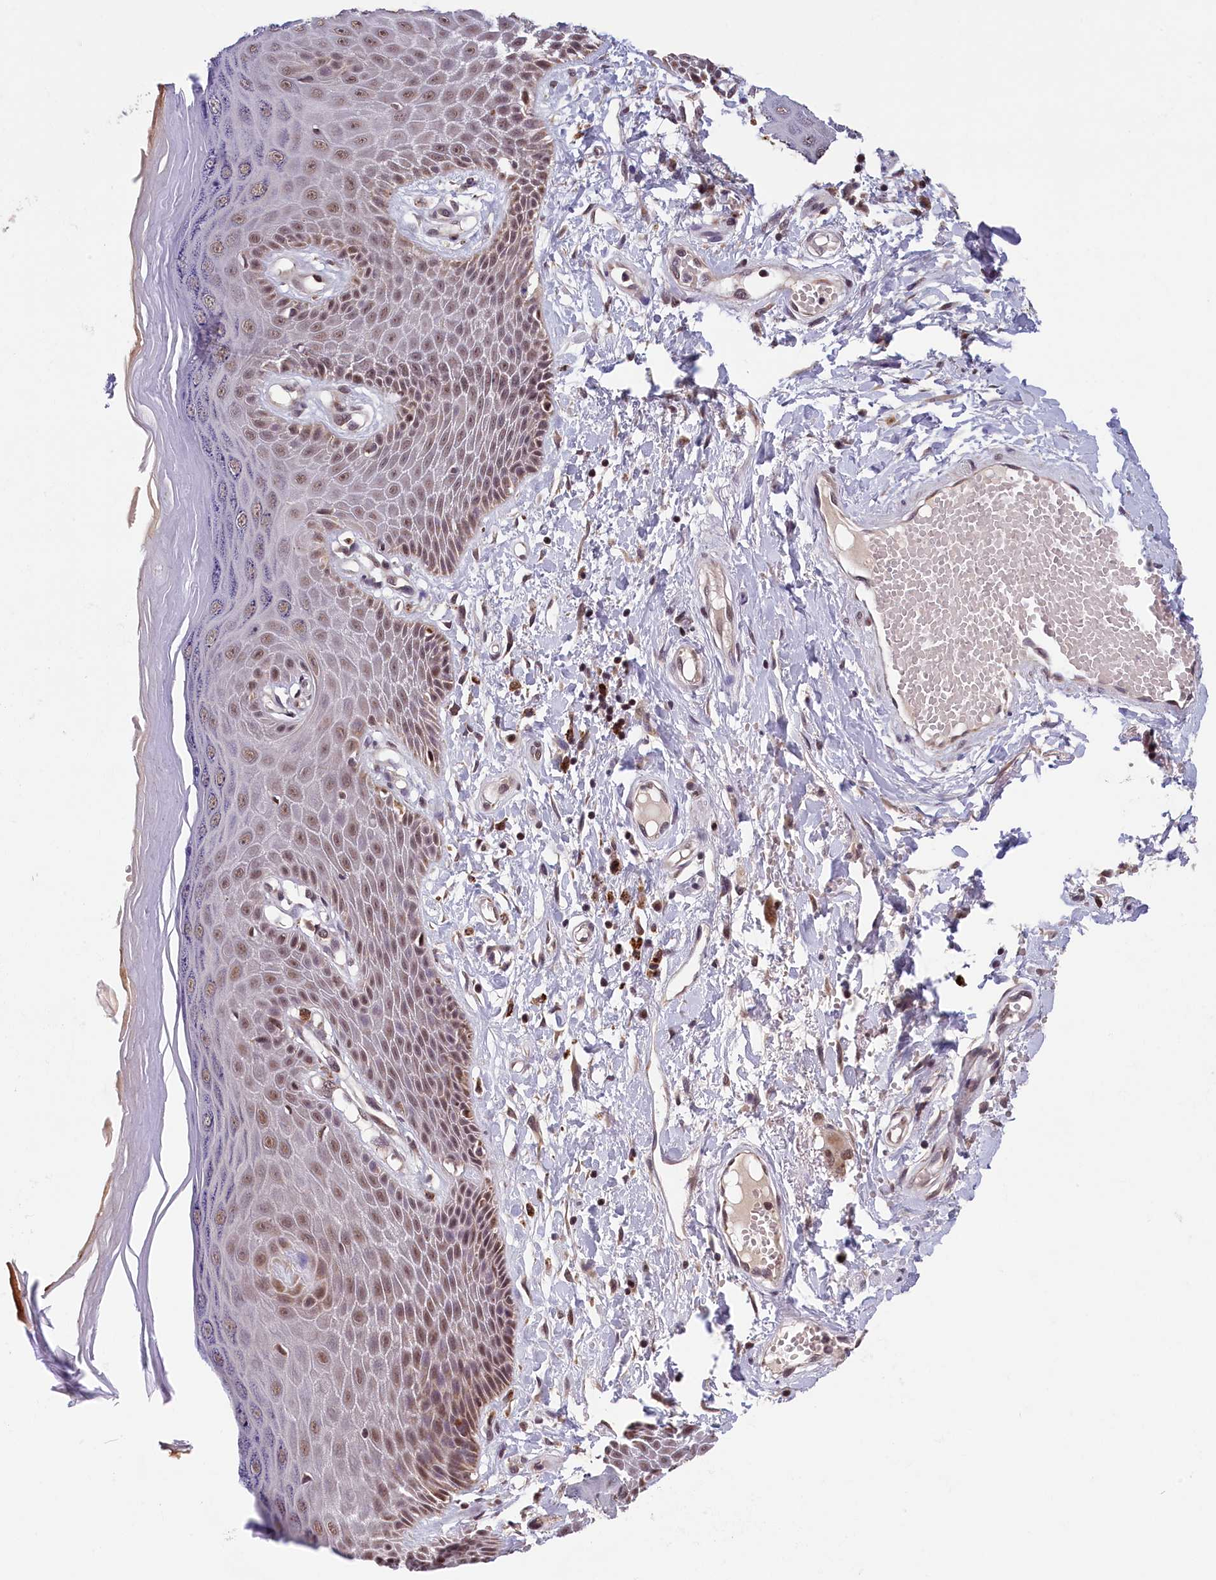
{"staining": {"intensity": "moderate", "quantity": "25%-75%", "location": "nuclear"}, "tissue": "skin", "cell_type": "Epidermal cells", "image_type": "normal", "snomed": [{"axis": "morphology", "description": "Normal tissue, NOS"}, {"axis": "topography", "description": "Anal"}], "caption": "Immunohistochemical staining of normal human skin exhibits medium levels of moderate nuclear expression in approximately 25%-75% of epidermal cells.", "gene": "KCNK6", "patient": {"sex": "male", "age": 78}}